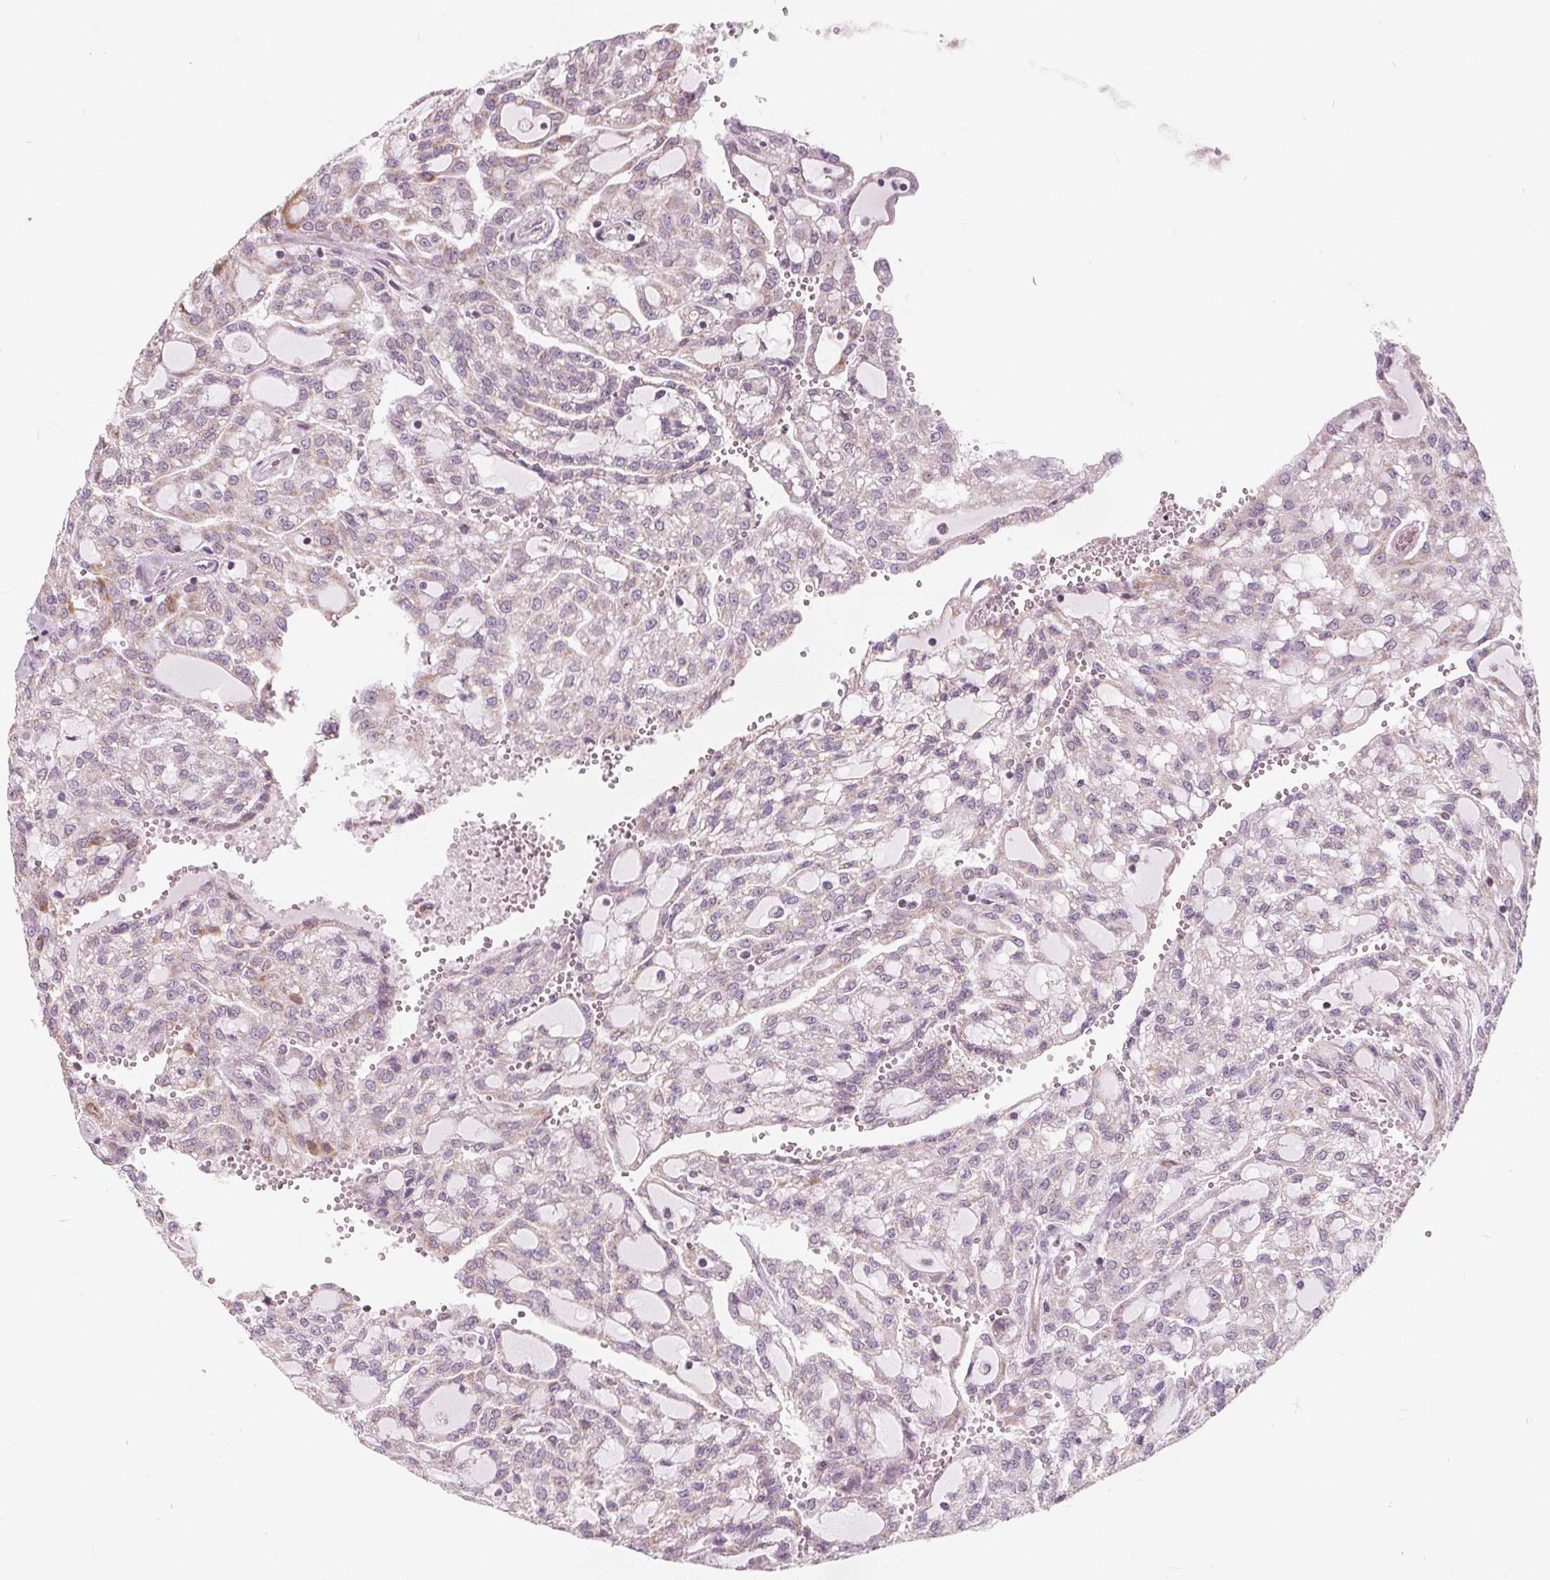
{"staining": {"intensity": "negative", "quantity": "none", "location": "none"}, "tissue": "renal cancer", "cell_type": "Tumor cells", "image_type": "cancer", "snomed": [{"axis": "morphology", "description": "Adenocarcinoma, NOS"}, {"axis": "topography", "description": "Kidney"}], "caption": "This is a histopathology image of immunohistochemistry staining of renal adenocarcinoma, which shows no positivity in tumor cells. The staining is performed using DAB brown chromogen with nuclei counter-stained in using hematoxylin.", "gene": "NUP210L", "patient": {"sex": "male", "age": 63}}